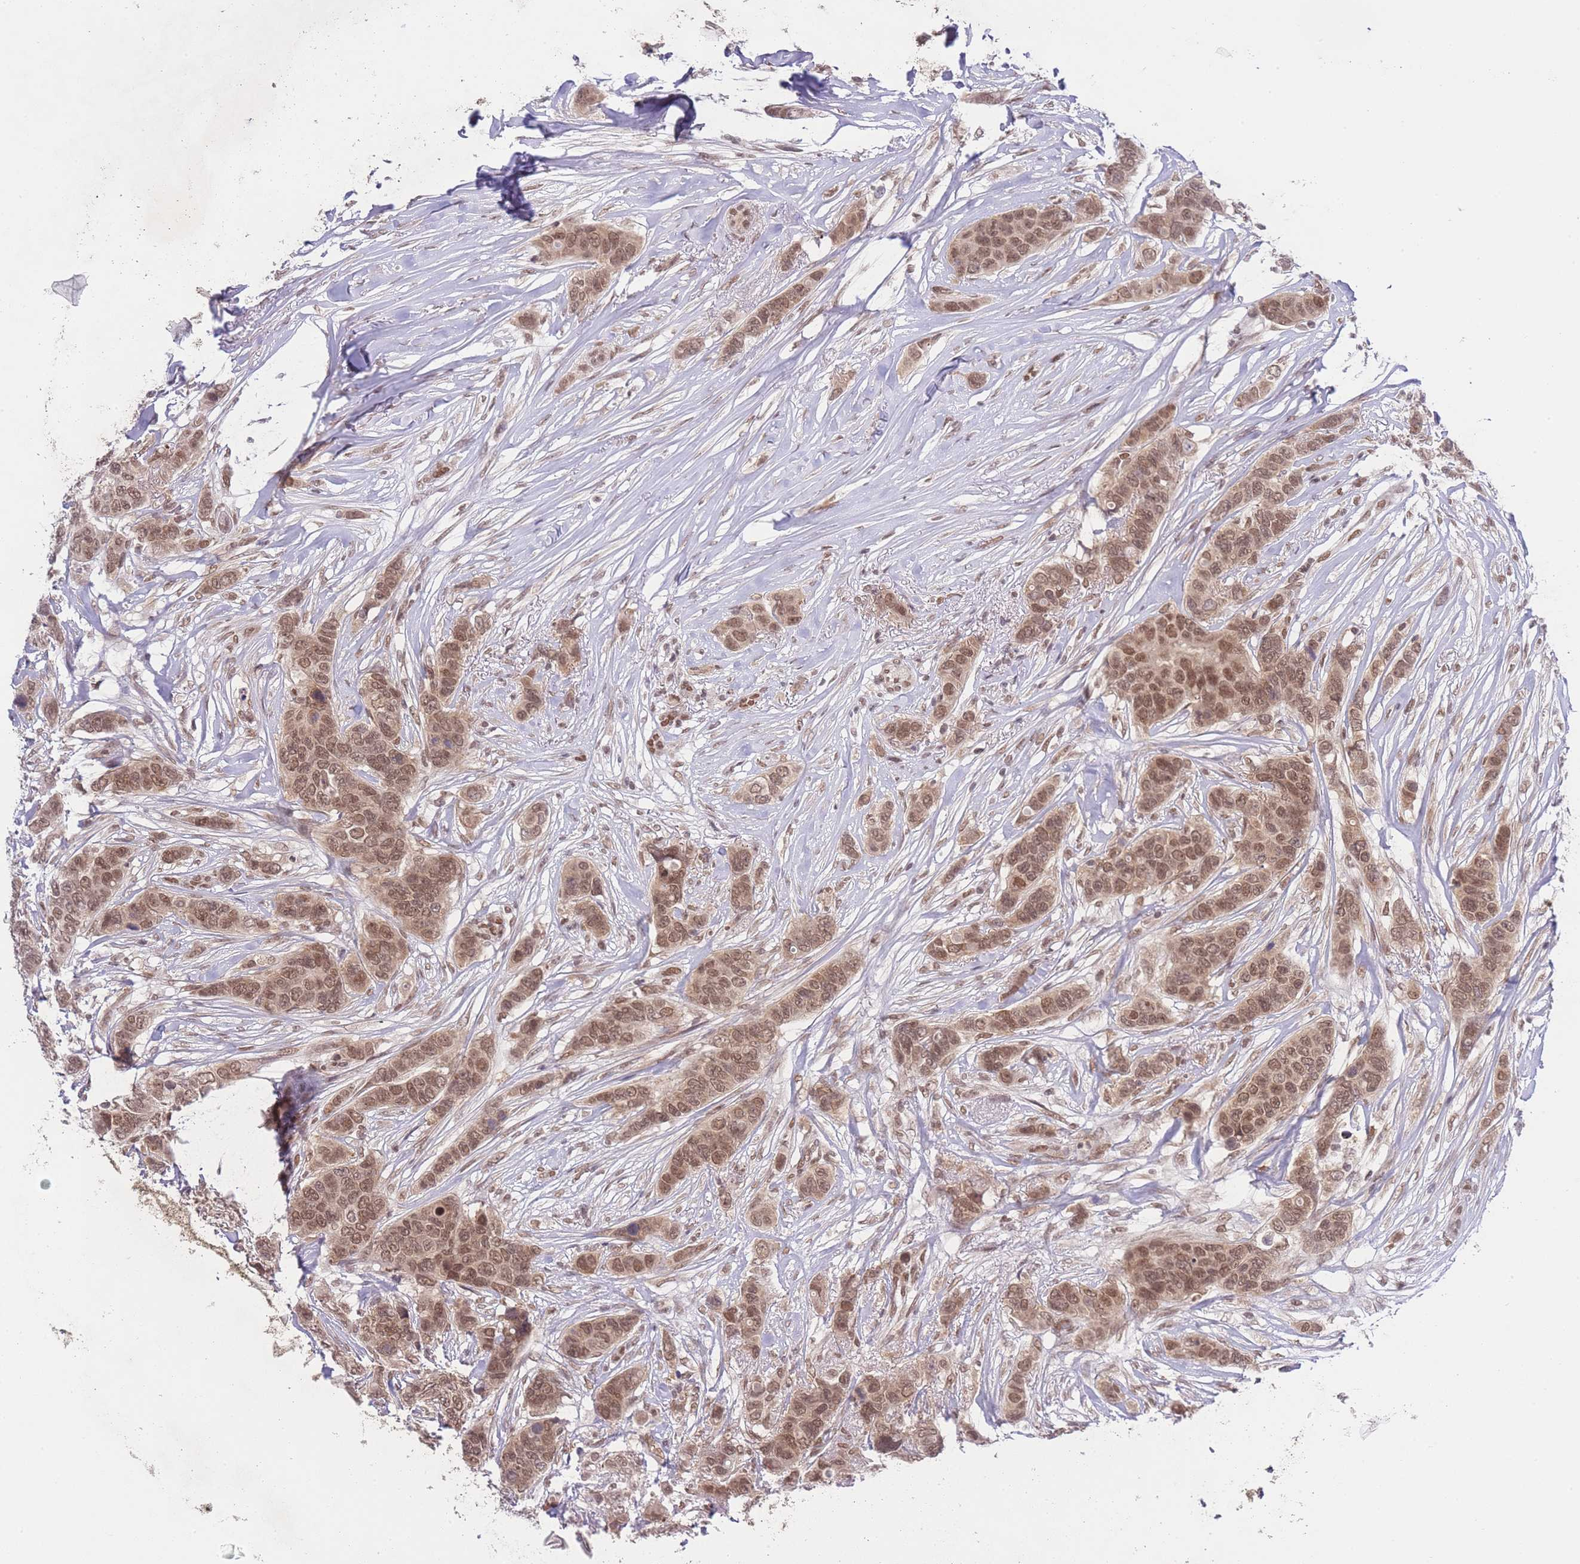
{"staining": {"intensity": "moderate", "quantity": ">75%", "location": "nuclear"}, "tissue": "breast cancer", "cell_type": "Tumor cells", "image_type": "cancer", "snomed": [{"axis": "morphology", "description": "Lobular carcinoma"}, {"axis": "topography", "description": "Breast"}], "caption": "DAB immunohistochemical staining of breast cancer demonstrates moderate nuclear protein positivity in about >75% of tumor cells.", "gene": "TMED3", "patient": {"sex": "female", "age": 51}}